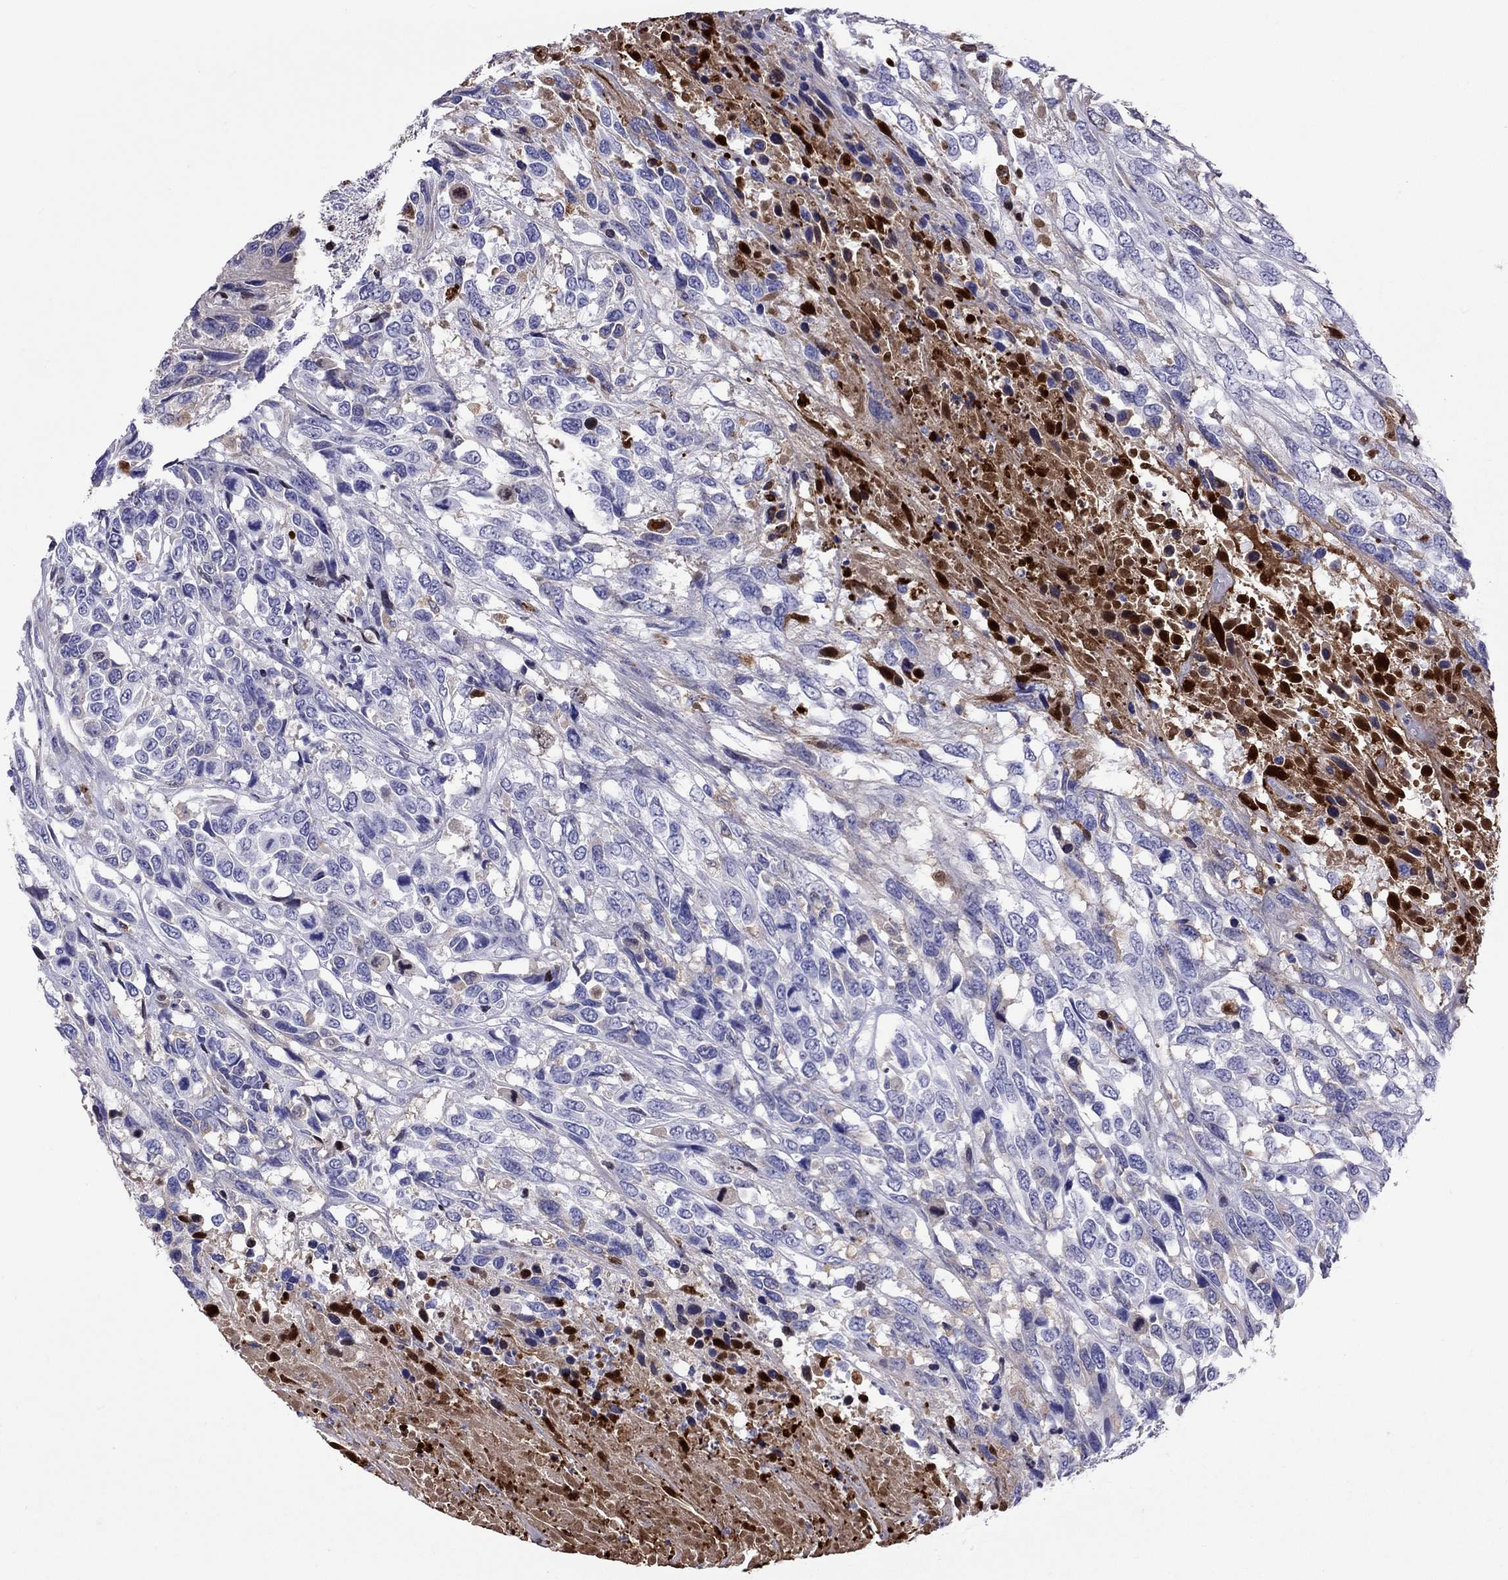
{"staining": {"intensity": "negative", "quantity": "none", "location": "none"}, "tissue": "urothelial cancer", "cell_type": "Tumor cells", "image_type": "cancer", "snomed": [{"axis": "morphology", "description": "Urothelial carcinoma, High grade"}, {"axis": "topography", "description": "Urinary bladder"}], "caption": "High-grade urothelial carcinoma stained for a protein using immunohistochemistry demonstrates no staining tumor cells.", "gene": "SERPINA3", "patient": {"sex": "female", "age": 70}}